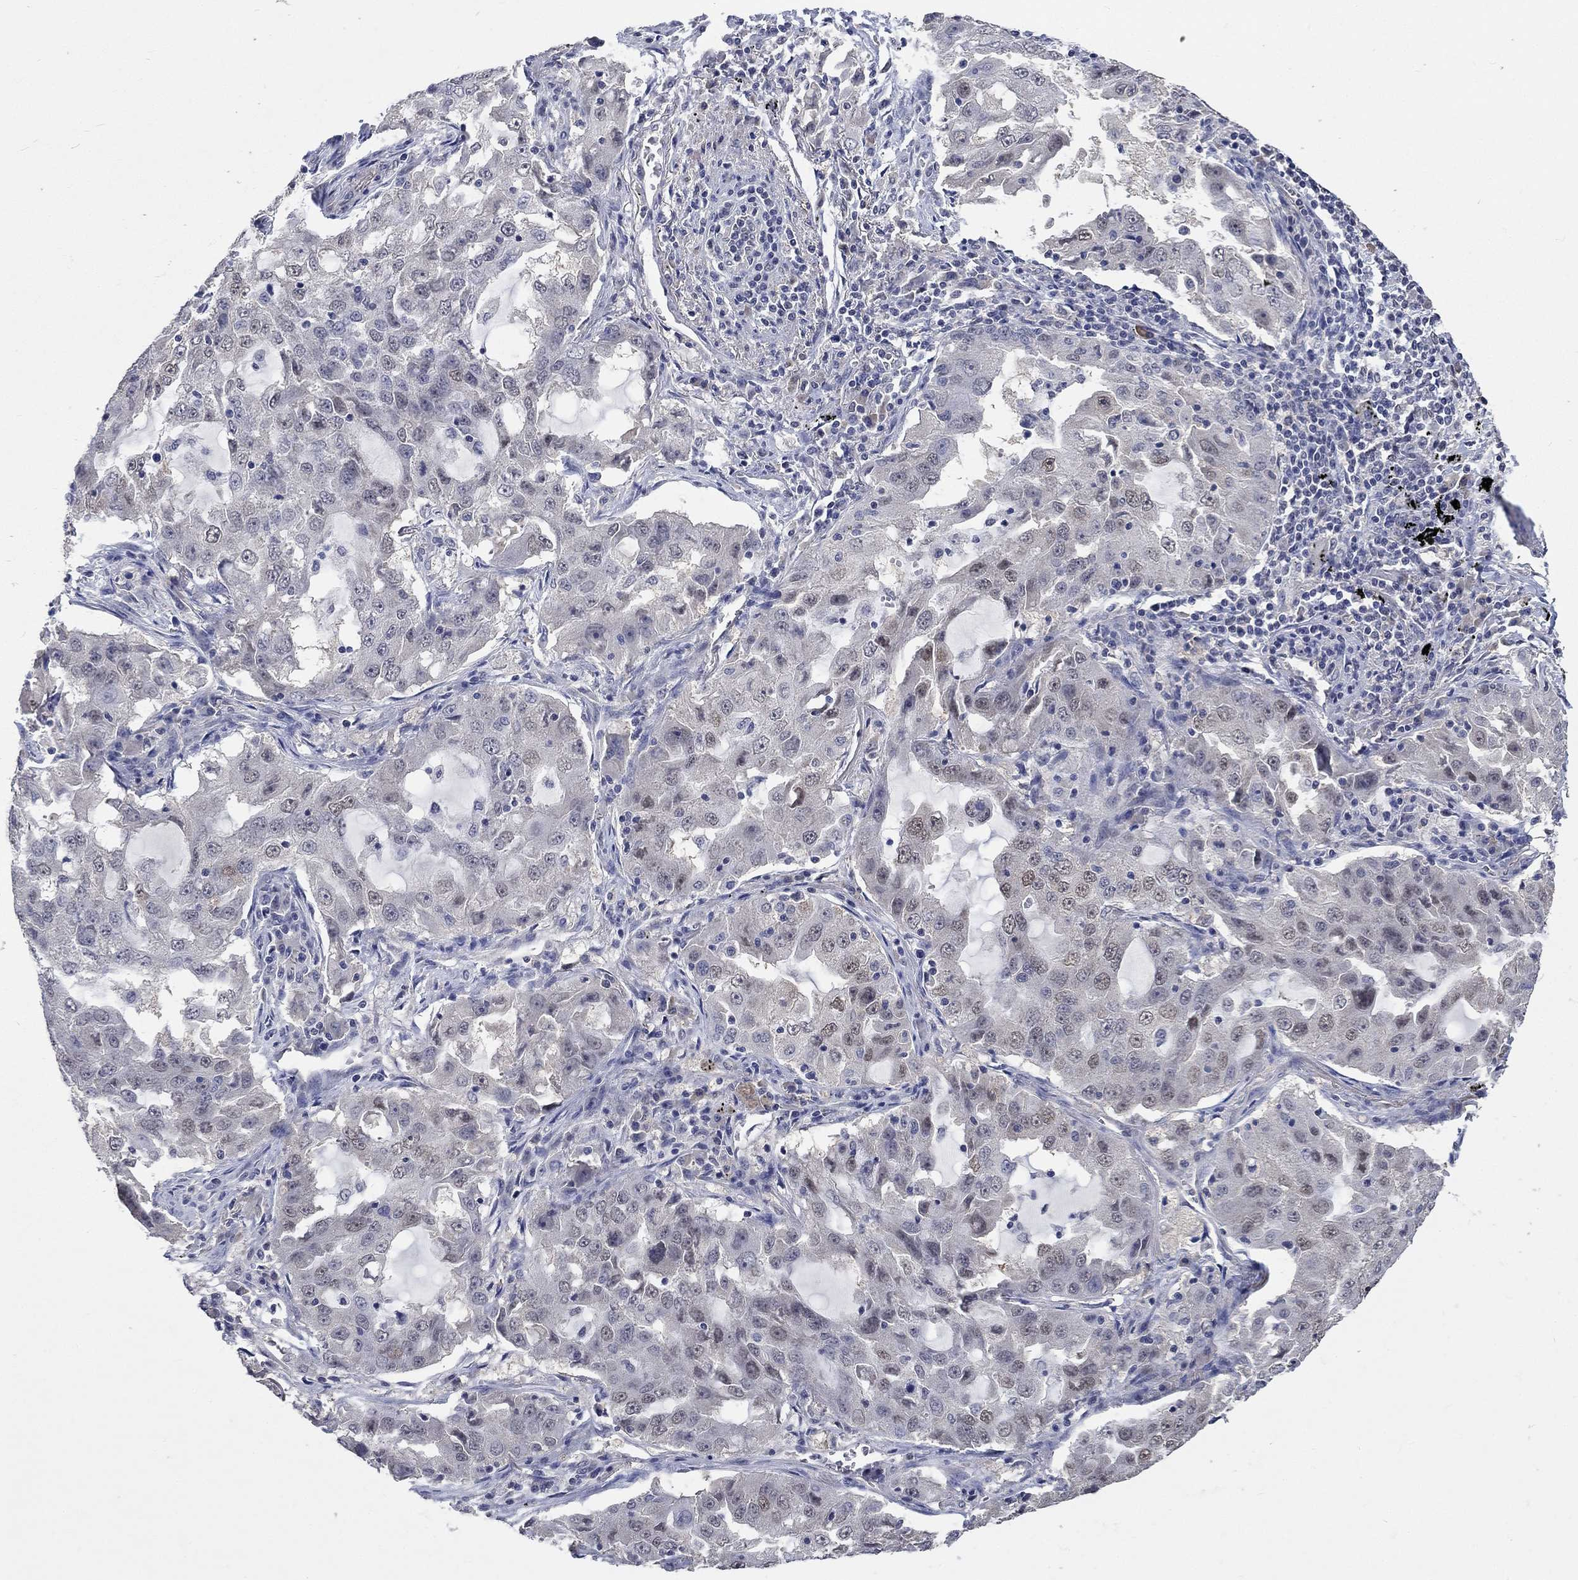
{"staining": {"intensity": "moderate", "quantity": "<25%", "location": "nuclear"}, "tissue": "lung cancer", "cell_type": "Tumor cells", "image_type": "cancer", "snomed": [{"axis": "morphology", "description": "Adenocarcinoma, NOS"}, {"axis": "topography", "description": "Lung"}], "caption": "Immunohistochemical staining of lung cancer shows low levels of moderate nuclear expression in about <25% of tumor cells.", "gene": "ZBTB18", "patient": {"sex": "female", "age": 61}}